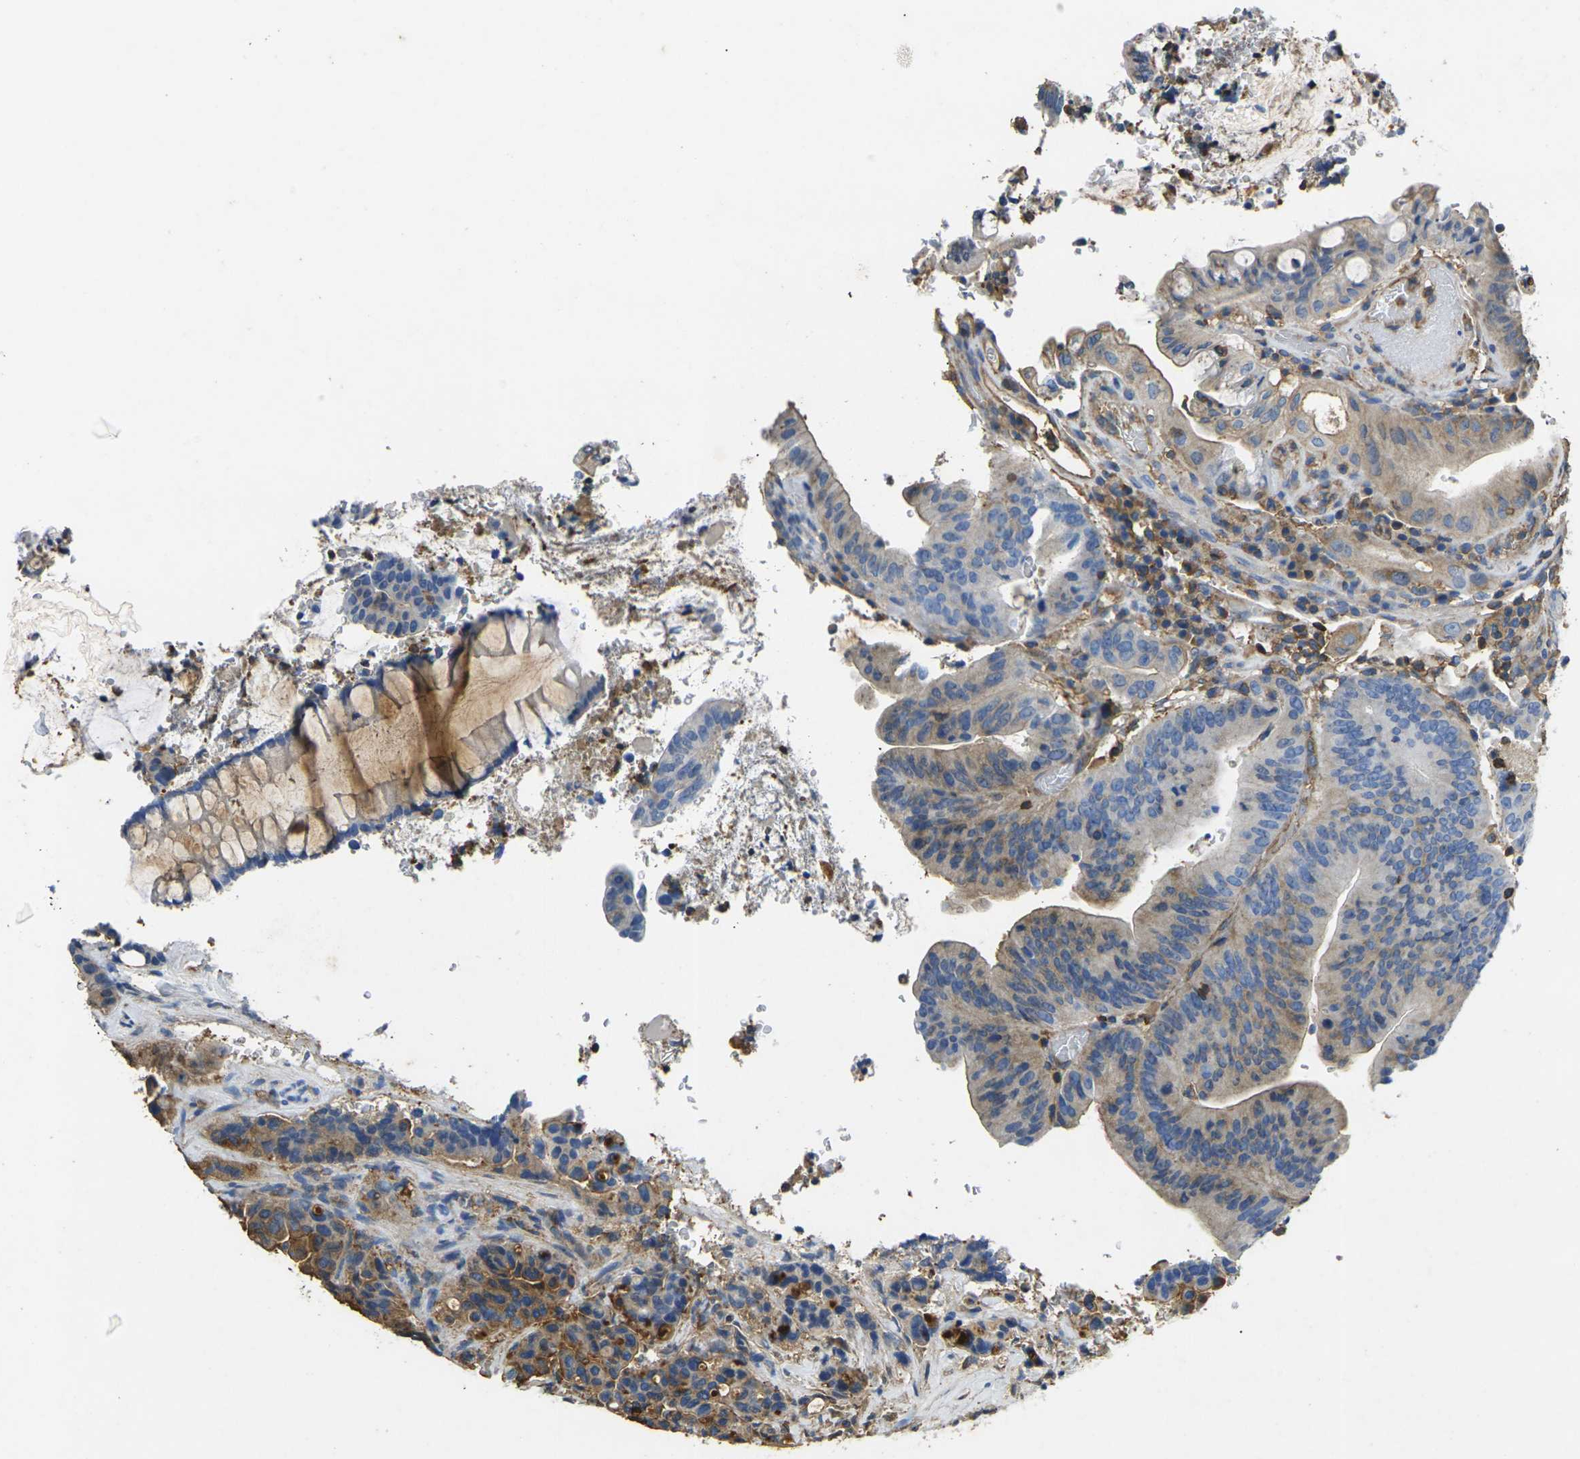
{"staining": {"intensity": "moderate", "quantity": ">75%", "location": "cytoplasmic/membranous"}, "tissue": "colorectal cancer", "cell_type": "Tumor cells", "image_type": "cancer", "snomed": [{"axis": "morphology", "description": "Normal tissue, NOS"}, {"axis": "morphology", "description": "Adenocarcinoma, NOS"}, {"axis": "topography", "description": "Colon"}], "caption": "Immunohistochemistry of human colorectal cancer exhibits medium levels of moderate cytoplasmic/membranous positivity in approximately >75% of tumor cells.", "gene": "FAM110D", "patient": {"sex": "male", "age": 82}}